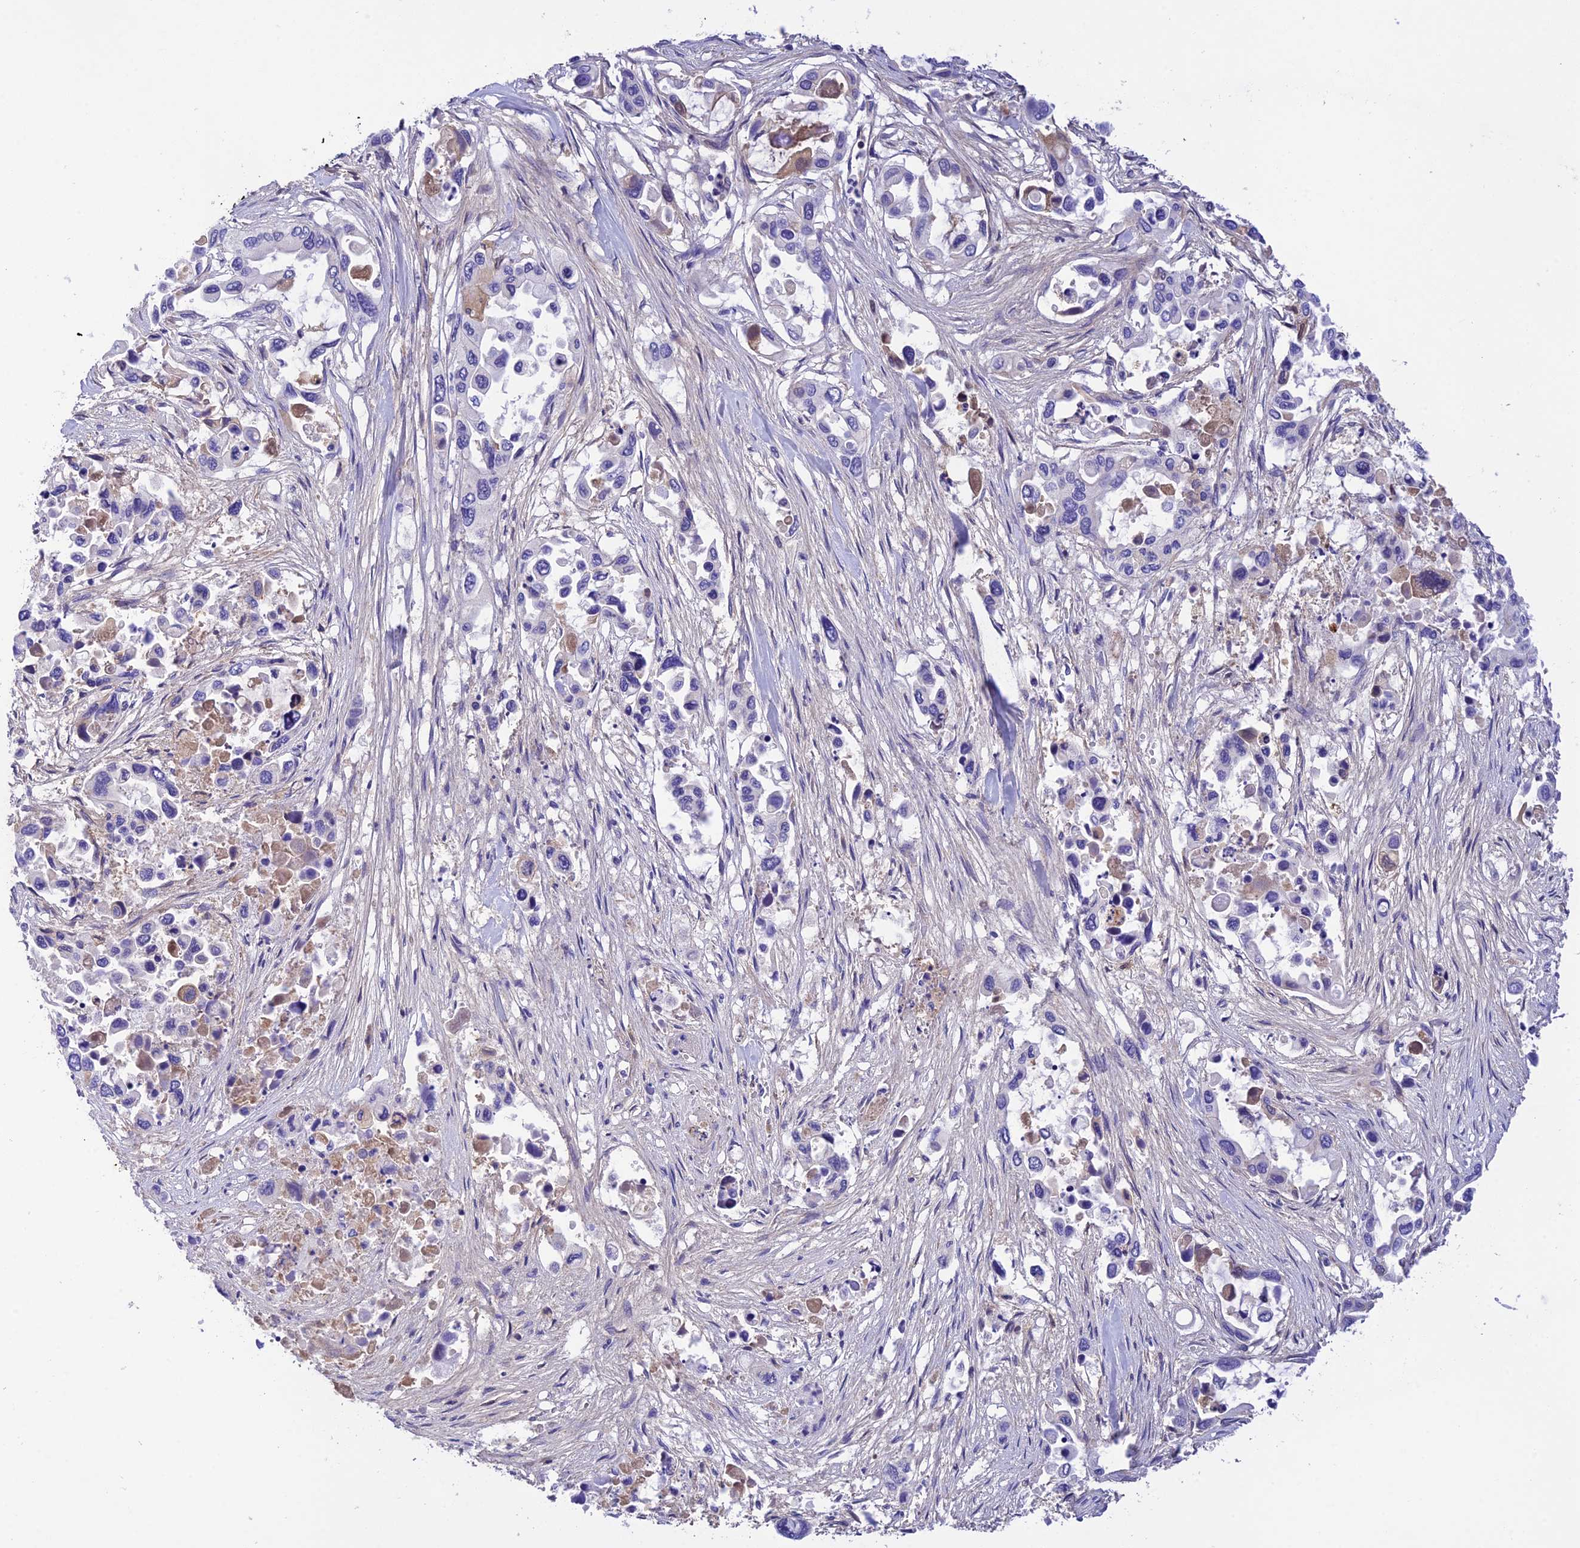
{"staining": {"intensity": "negative", "quantity": "none", "location": "none"}, "tissue": "pancreatic cancer", "cell_type": "Tumor cells", "image_type": "cancer", "snomed": [{"axis": "morphology", "description": "Adenocarcinoma, NOS"}, {"axis": "topography", "description": "Pancreas"}], "caption": "IHC of human pancreatic cancer (adenocarcinoma) exhibits no positivity in tumor cells.", "gene": "THAP11", "patient": {"sex": "male", "age": 92}}